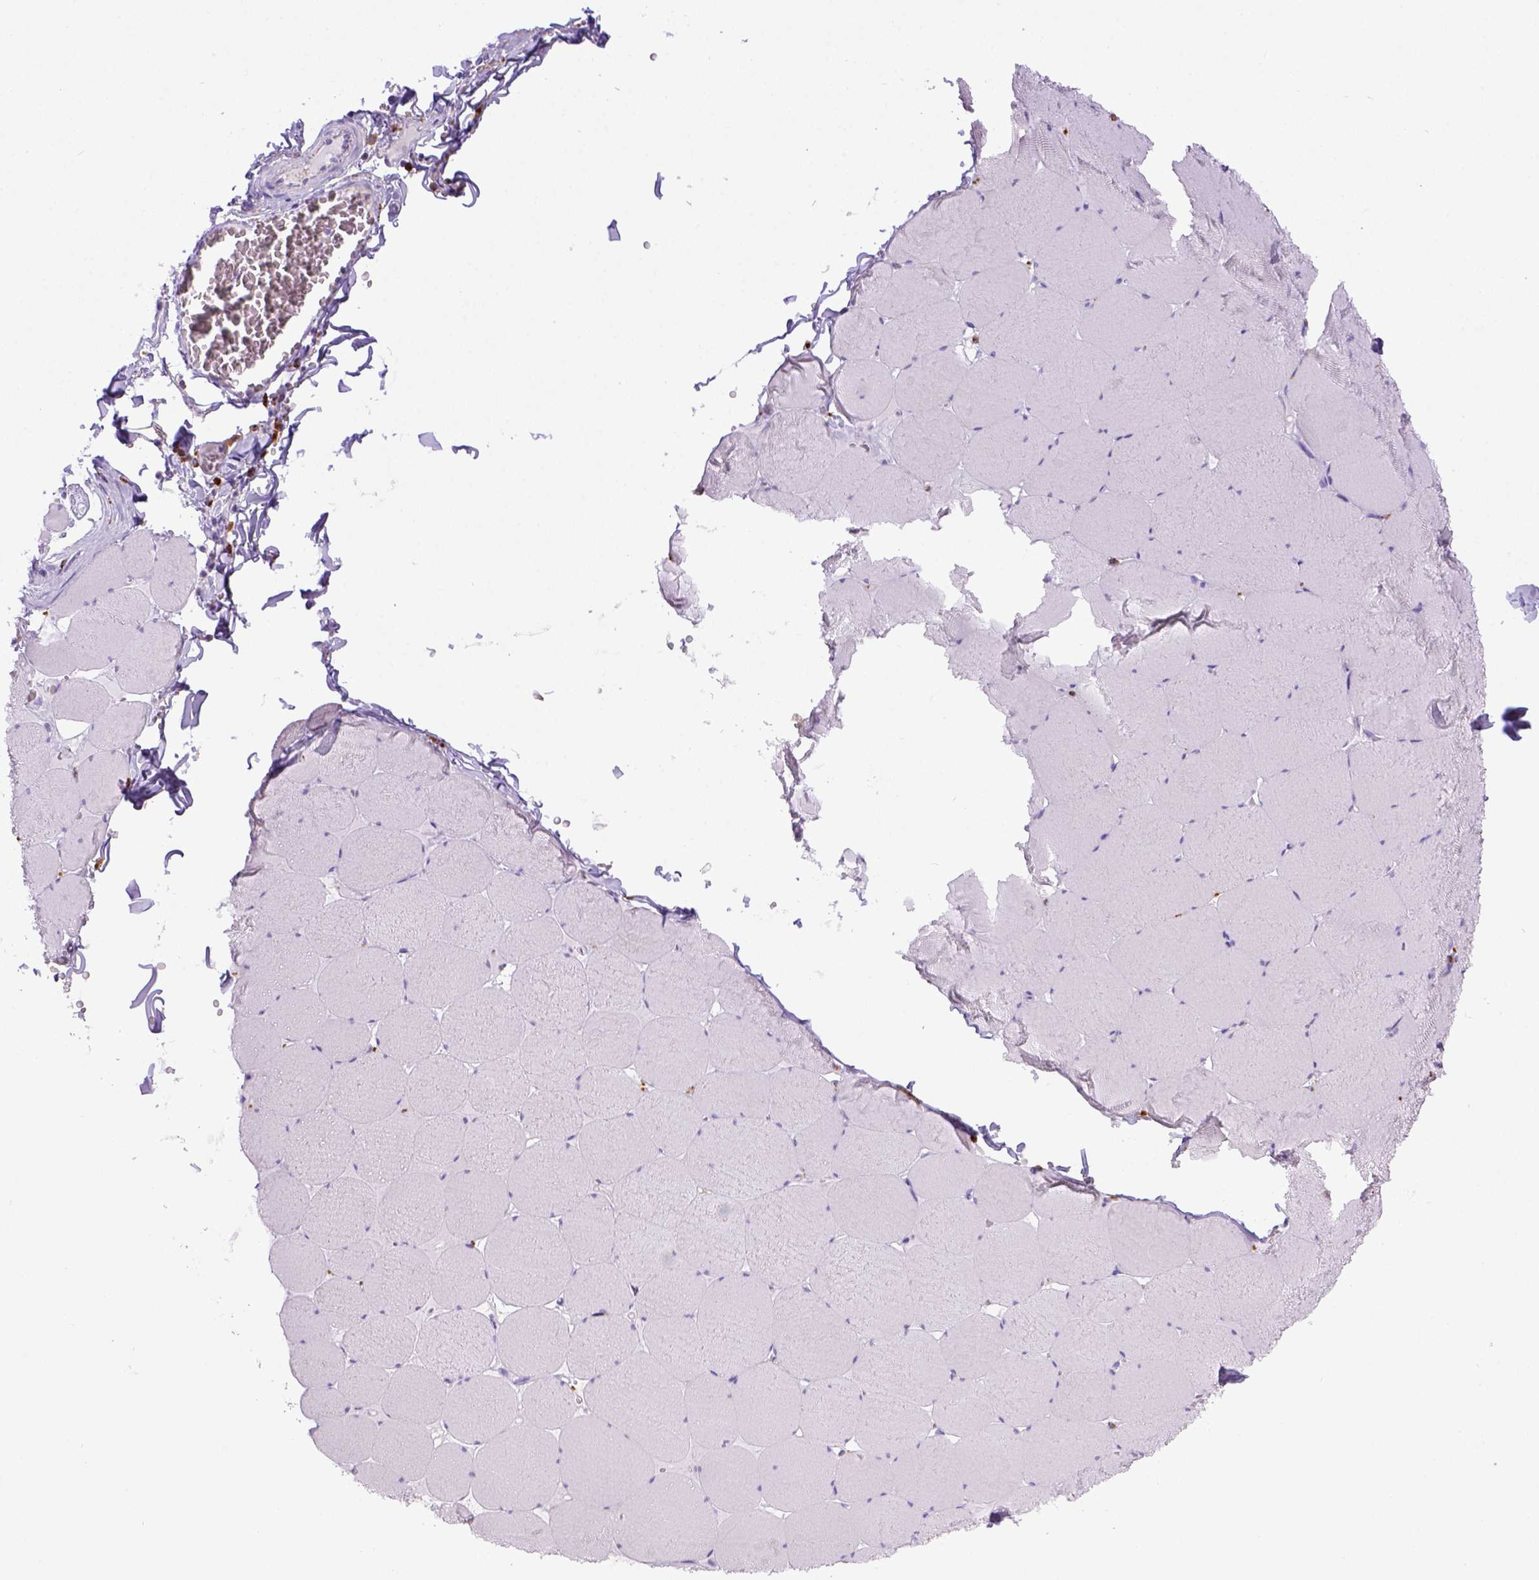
{"staining": {"intensity": "negative", "quantity": "none", "location": "none"}, "tissue": "skeletal muscle", "cell_type": "Myocytes", "image_type": "normal", "snomed": [{"axis": "morphology", "description": "Normal tissue, NOS"}, {"axis": "morphology", "description": "Malignant melanoma, Metastatic site"}, {"axis": "topography", "description": "Skeletal muscle"}], "caption": "Myocytes are negative for protein expression in unremarkable human skeletal muscle. (DAB (3,3'-diaminobenzidine) immunohistochemistry with hematoxylin counter stain).", "gene": "CD68", "patient": {"sex": "male", "age": 50}}